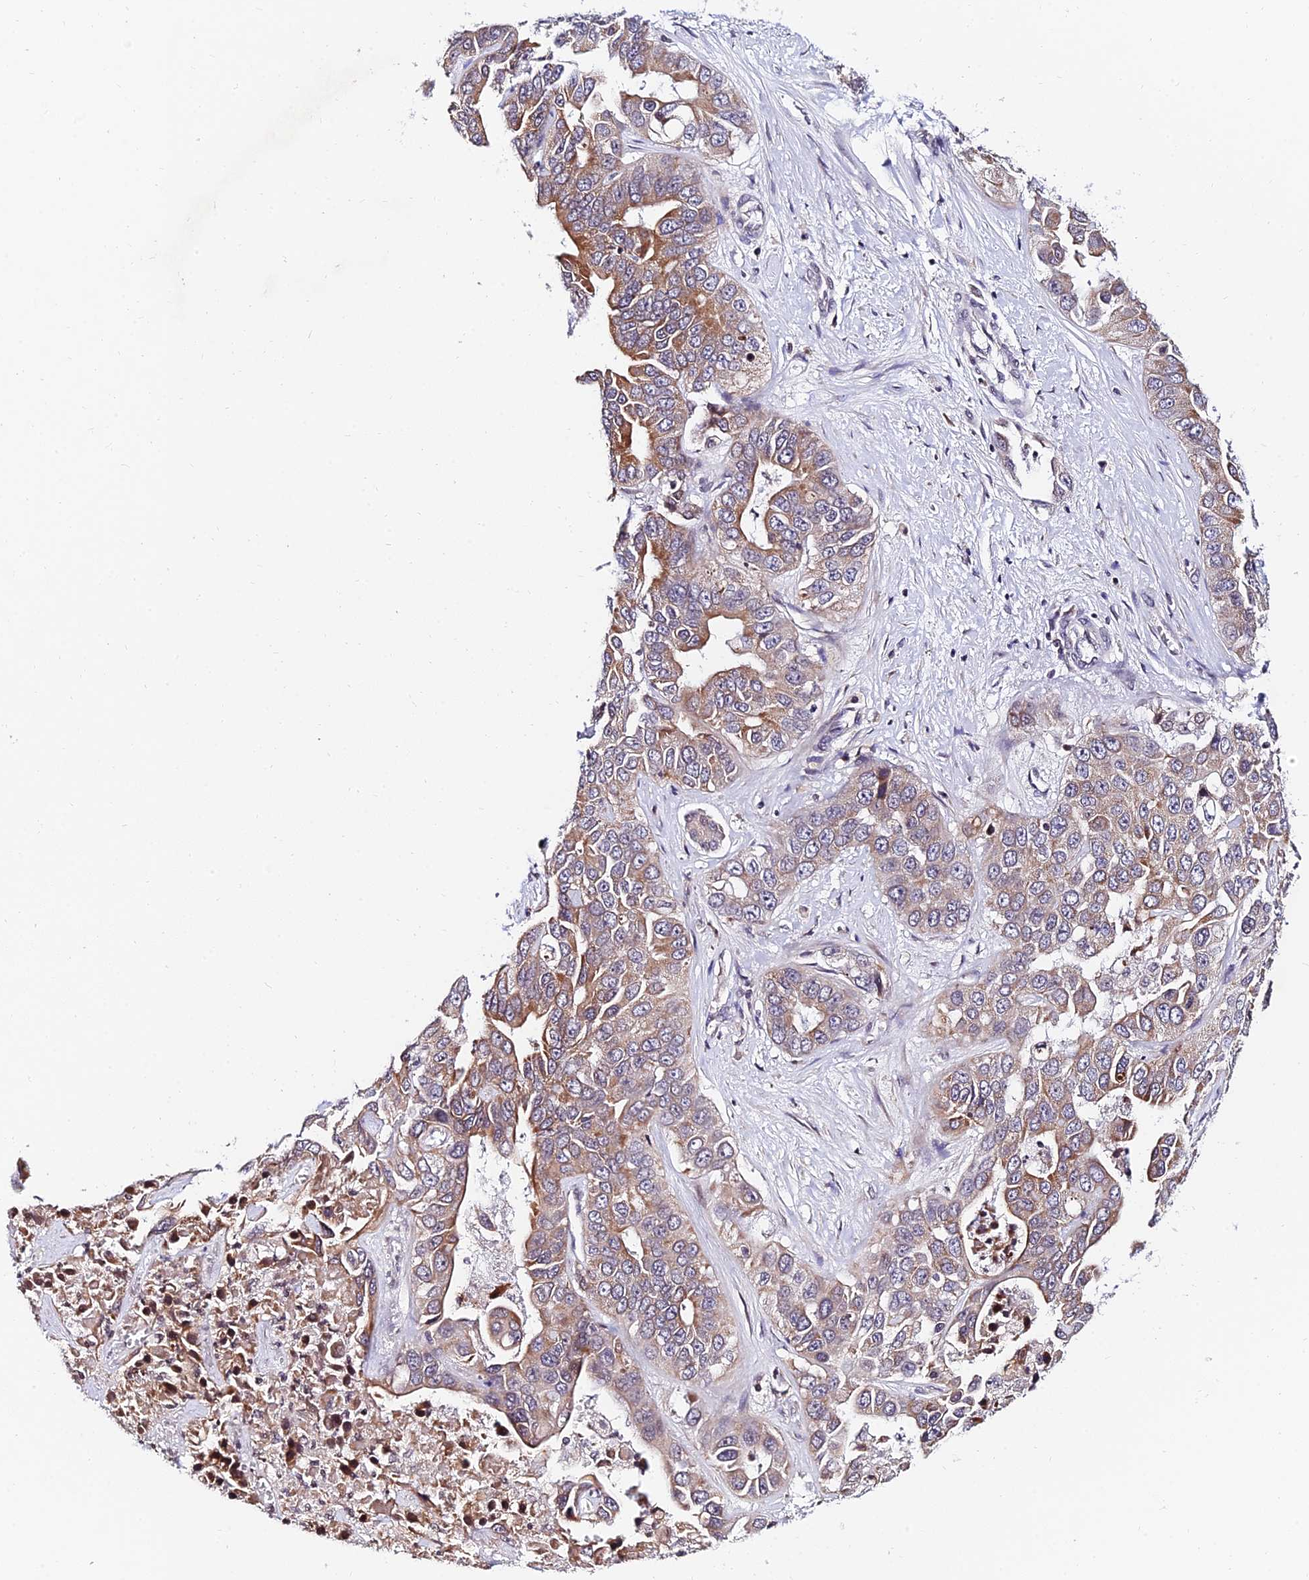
{"staining": {"intensity": "moderate", "quantity": ">75%", "location": "cytoplasmic/membranous"}, "tissue": "liver cancer", "cell_type": "Tumor cells", "image_type": "cancer", "snomed": [{"axis": "morphology", "description": "Cholangiocarcinoma"}, {"axis": "topography", "description": "Liver"}], "caption": "Liver cholangiocarcinoma stained with immunohistochemistry shows moderate cytoplasmic/membranous staining in approximately >75% of tumor cells.", "gene": "CDNF", "patient": {"sex": "female", "age": 52}}